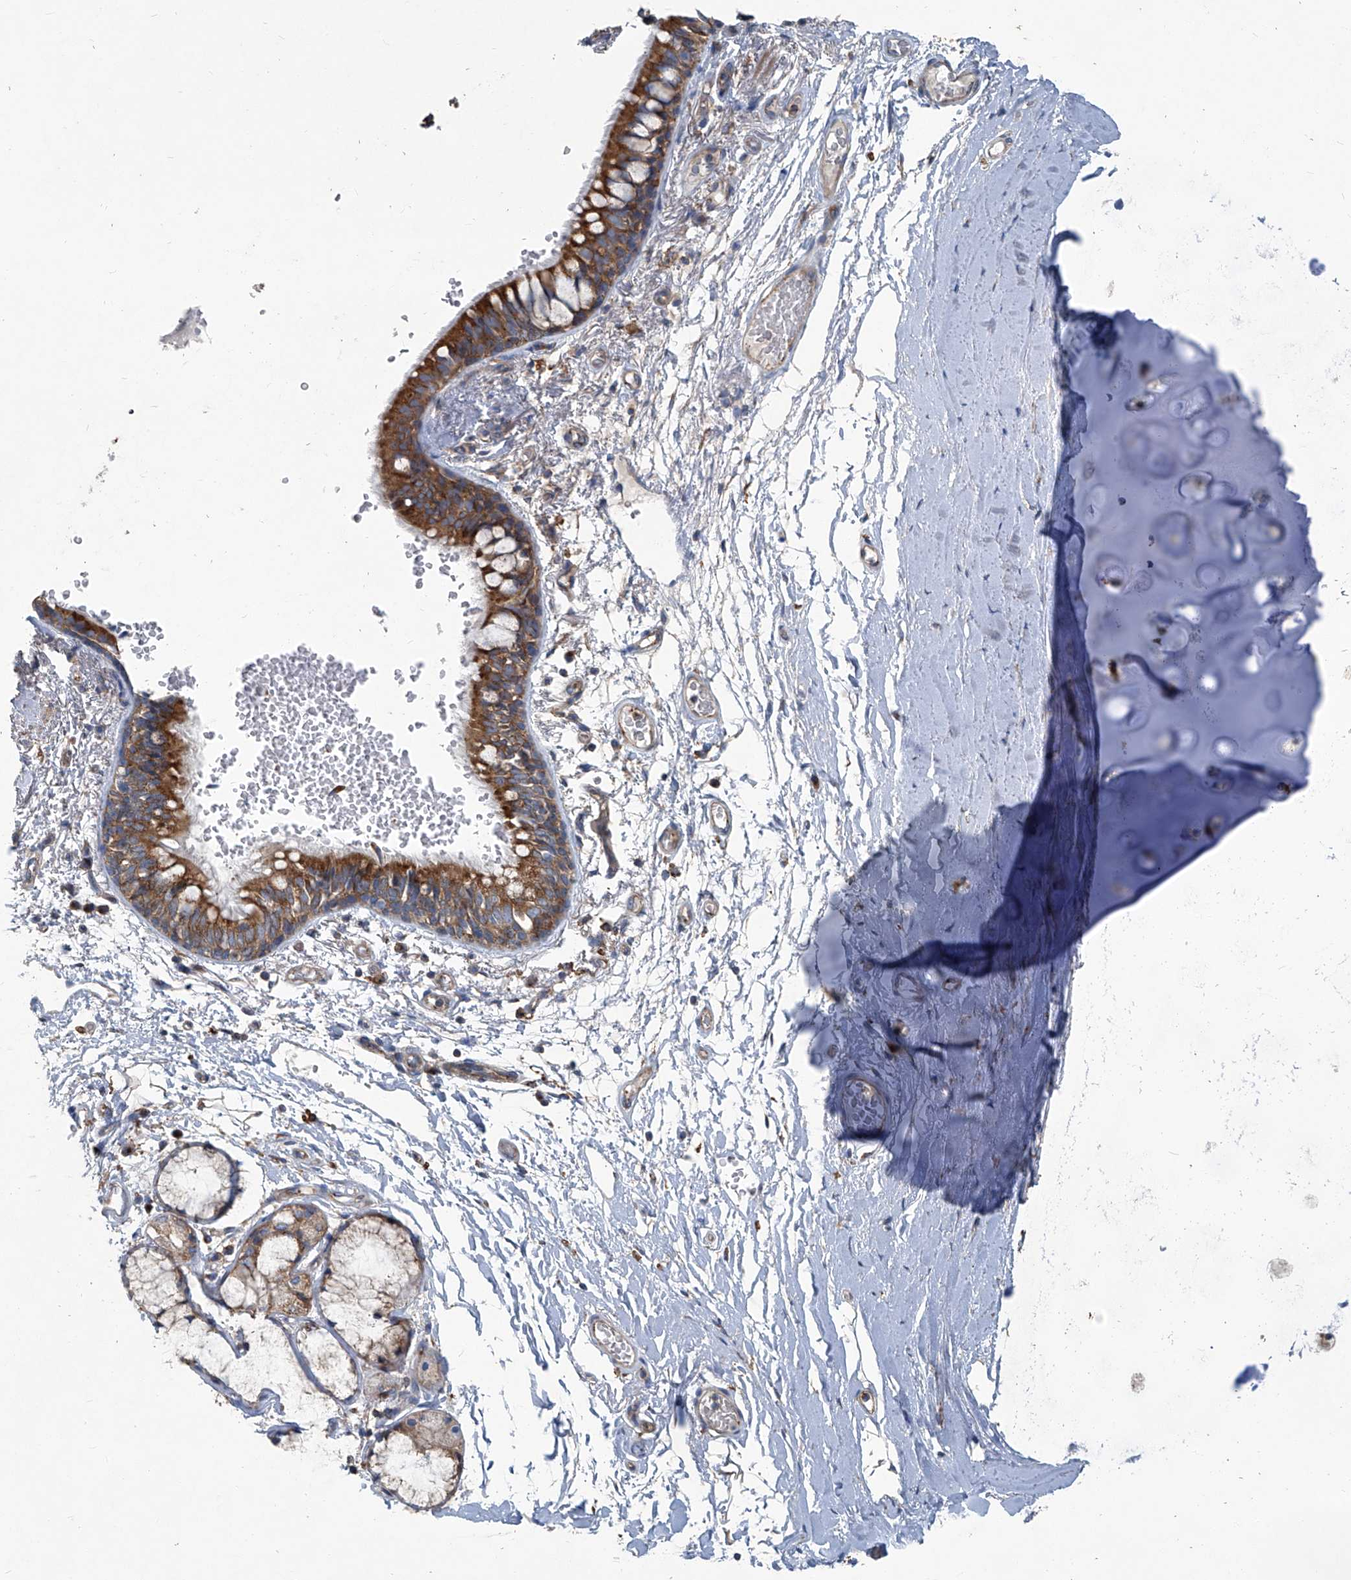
{"staining": {"intensity": "strong", "quantity": ">75%", "location": "cytoplasmic/membranous"}, "tissue": "bronchus", "cell_type": "Respiratory epithelial cells", "image_type": "normal", "snomed": [{"axis": "morphology", "description": "Normal tissue, NOS"}, {"axis": "topography", "description": "Cartilage tissue"}, {"axis": "topography", "description": "Bronchus"}], "caption": "The histopathology image demonstrates staining of normal bronchus, revealing strong cytoplasmic/membranous protein positivity (brown color) within respiratory epithelial cells.", "gene": "PIGH", "patient": {"sex": "female", "age": 73}}